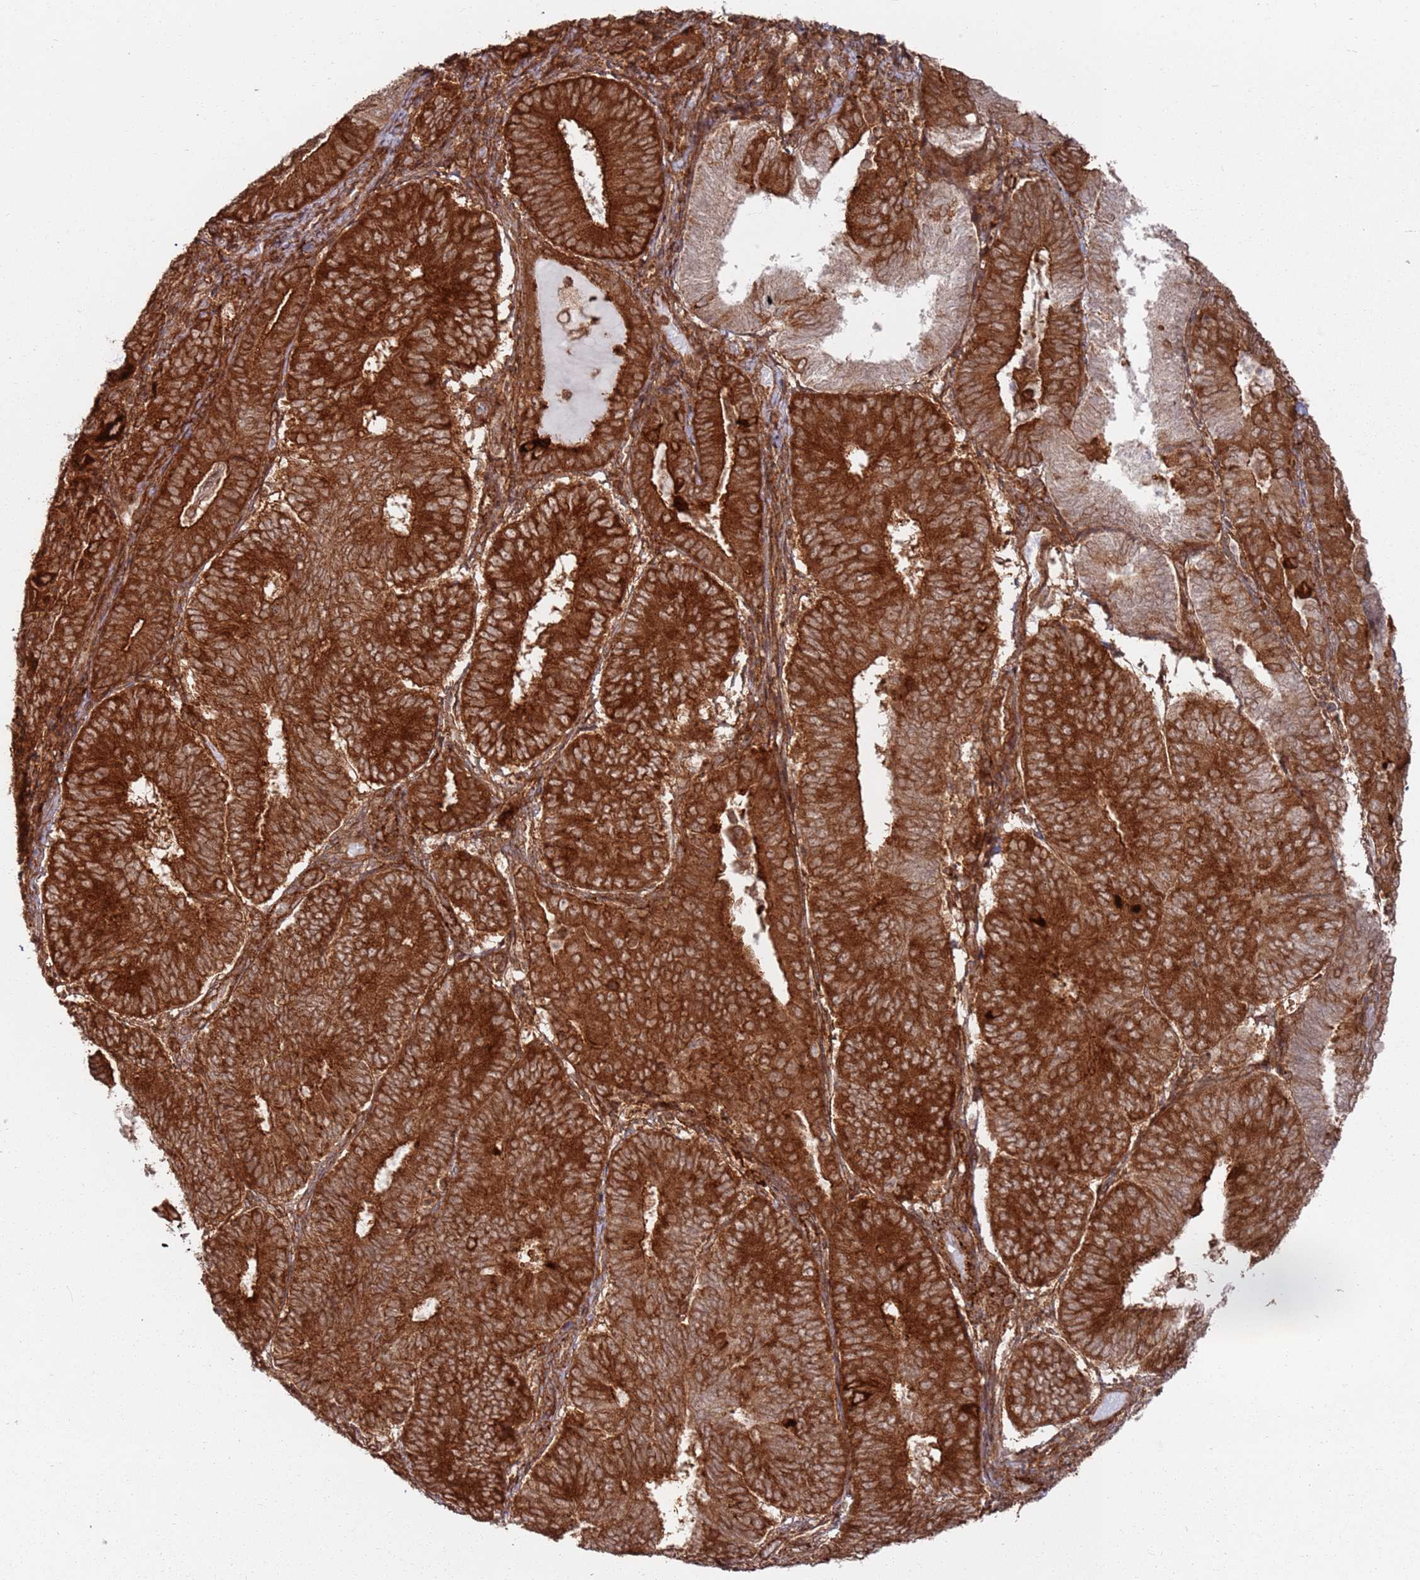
{"staining": {"intensity": "strong", "quantity": ">75%", "location": "cytoplasmic/membranous"}, "tissue": "endometrial cancer", "cell_type": "Tumor cells", "image_type": "cancer", "snomed": [{"axis": "morphology", "description": "Adenocarcinoma, NOS"}, {"axis": "topography", "description": "Endometrium"}], "caption": "Human endometrial cancer (adenocarcinoma) stained for a protein (brown) shows strong cytoplasmic/membranous positive expression in approximately >75% of tumor cells.", "gene": "PIH1D1", "patient": {"sex": "female", "age": 81}}